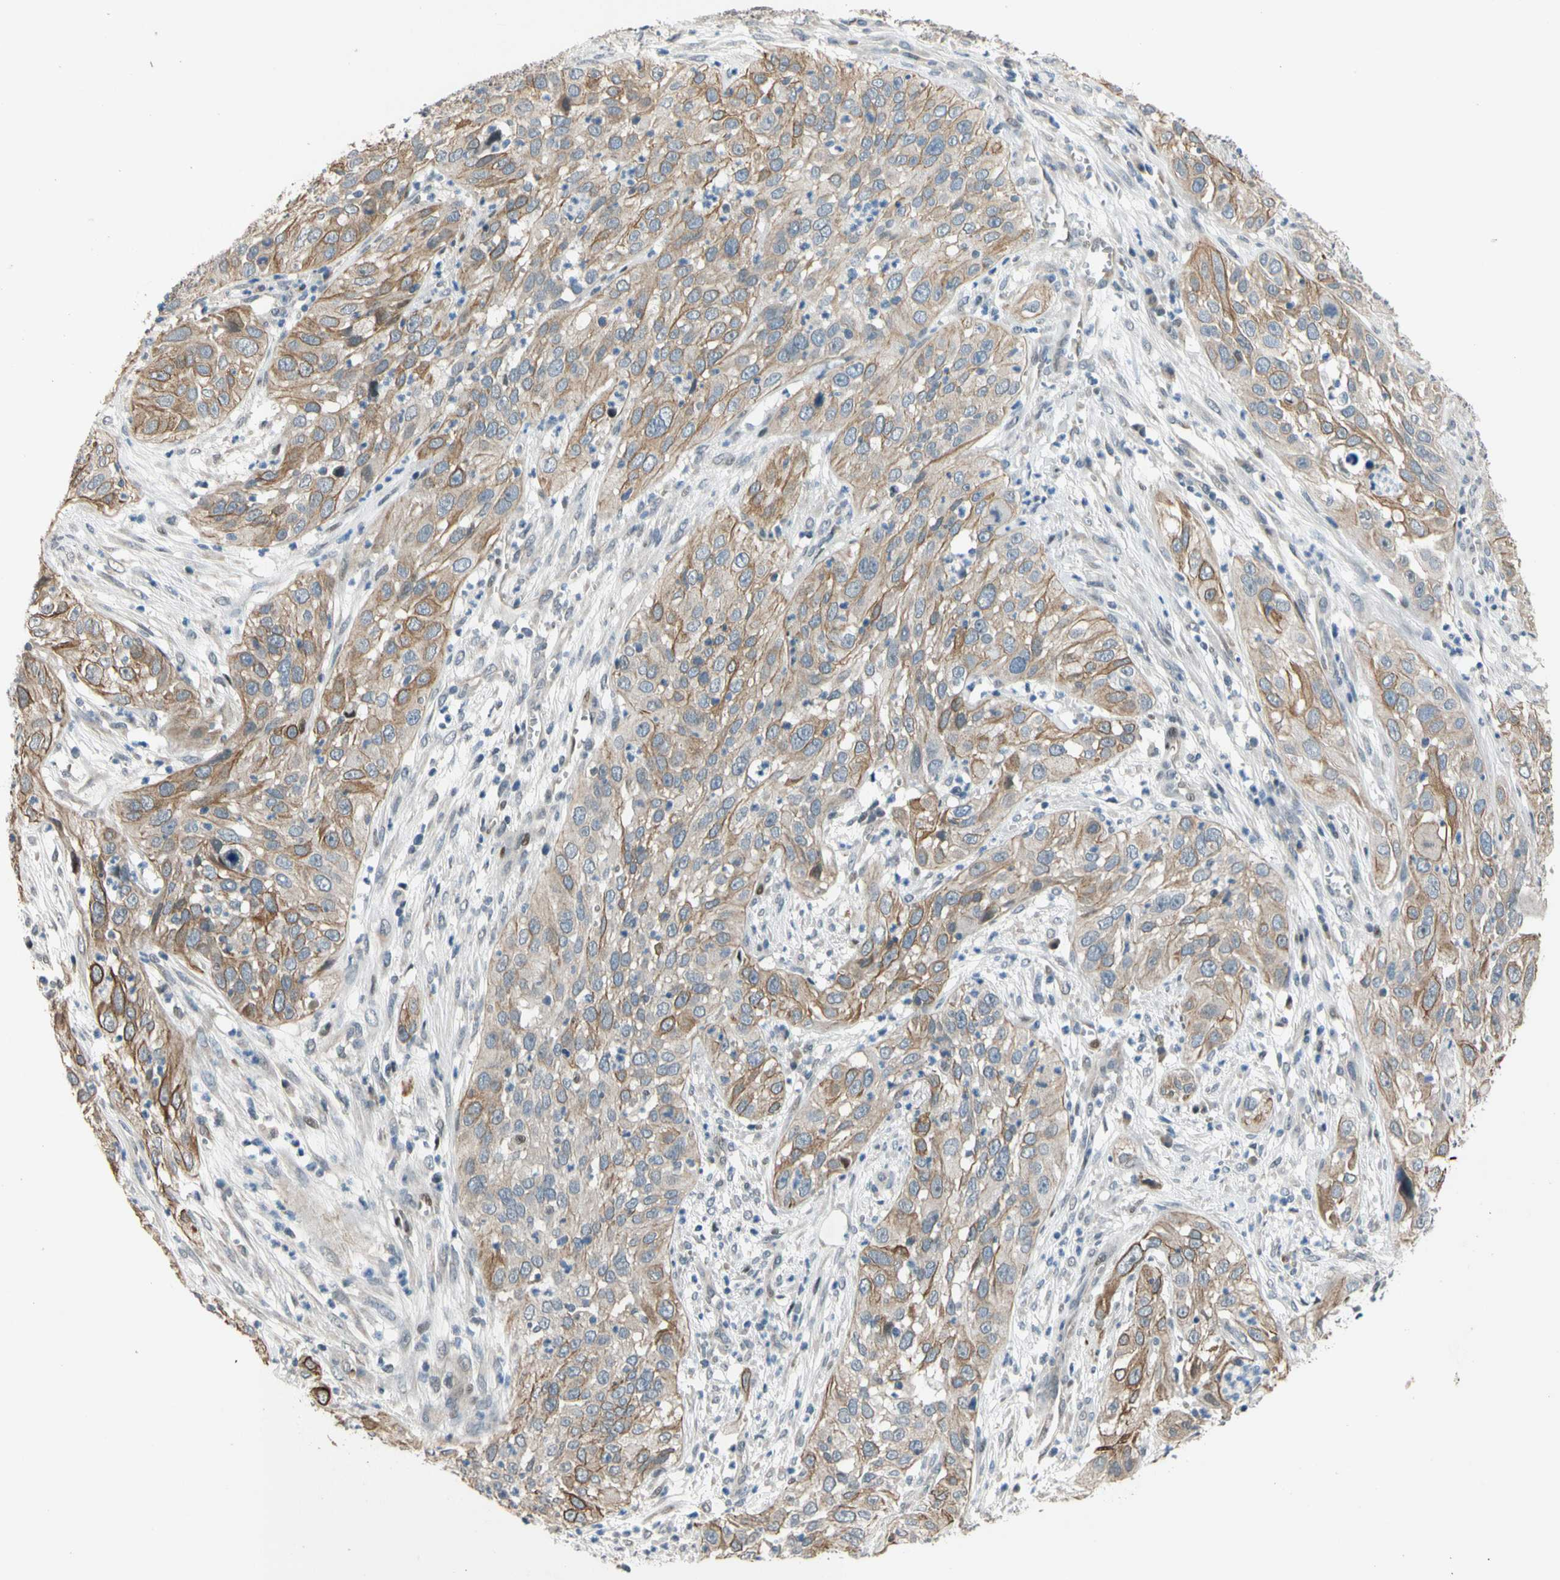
{"staining": {"intensity": "moderate", "quantity": "25%-75%", "location": "cytoplasmic/membranous"}, "tissue": "cervical cancer", "cell_type": "Tumor cells", "image_type": "cancer", "snomed": [{"axis": "morphology", "description": "Squamous cell carcinoma, NOS"}, {"axis": "topography", "description": "Cervix"}], "caption": "Immunohistochemistry (DAB) staining of human cervical cancer demonstrates moderate cytoplasmic/membranous protein expression in approximately 25%-75% of tumor cells.", "gene": "ZNF184", "patient": {"sex": "female", "age": 32}}